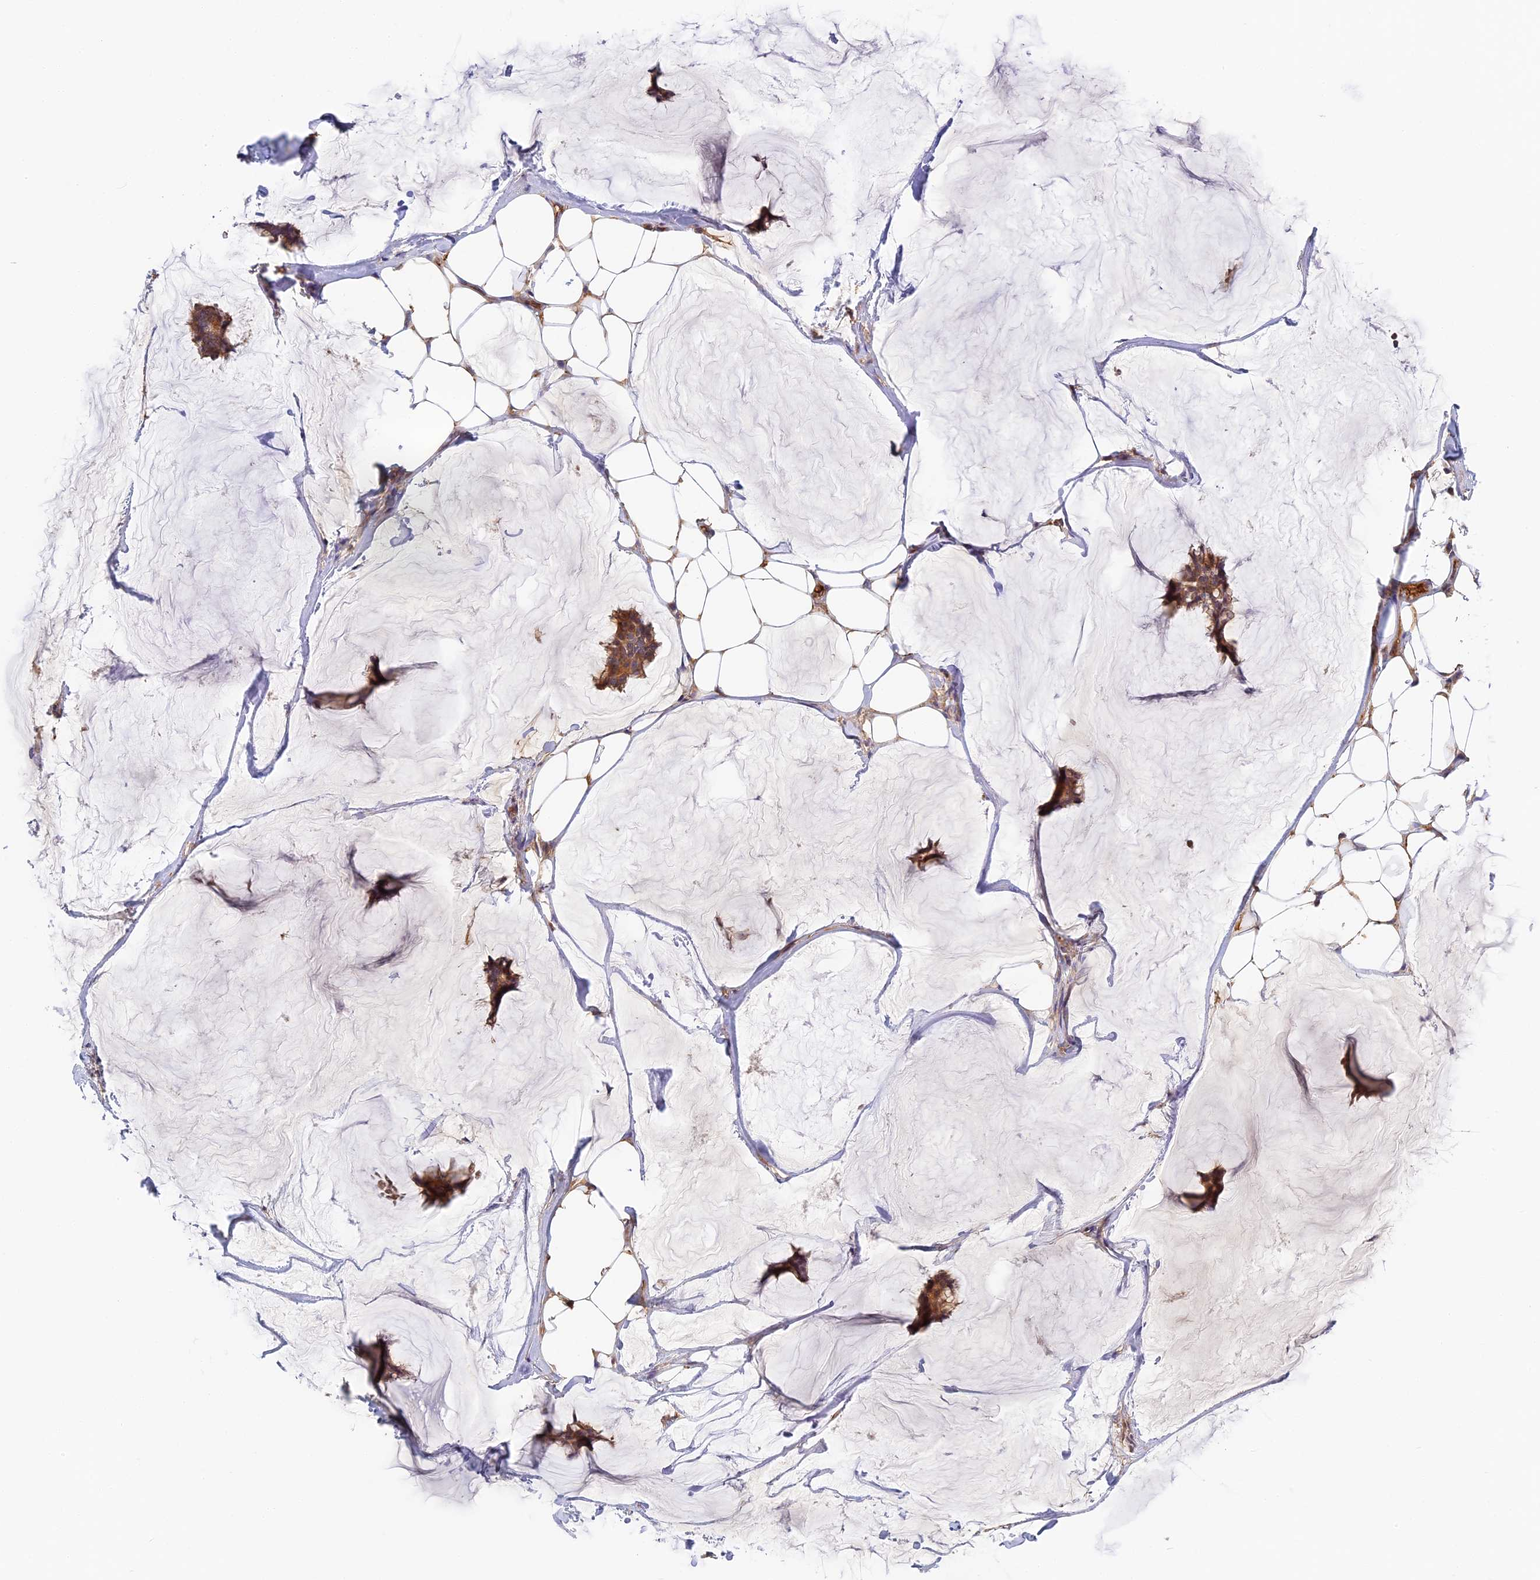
{"staining": {"intensity": "moderate", "quantity": ">75%", "location": "cytoplasmic/membranous"}, "tissue": "breast cancer", "cell_type": "Tumor cells", "image_type": "cancer", "snomed": [{"axis": "morphology", "description": "Duct carcinoma"}, {"axis": "topography", "description": "Breast"}], "caption": "Breast intraductal carcinoma stained with a protein marker displays moderate staining in tumor cells.", "gene": "MISP3", "patient": {"sex": "female", "age": 93}}